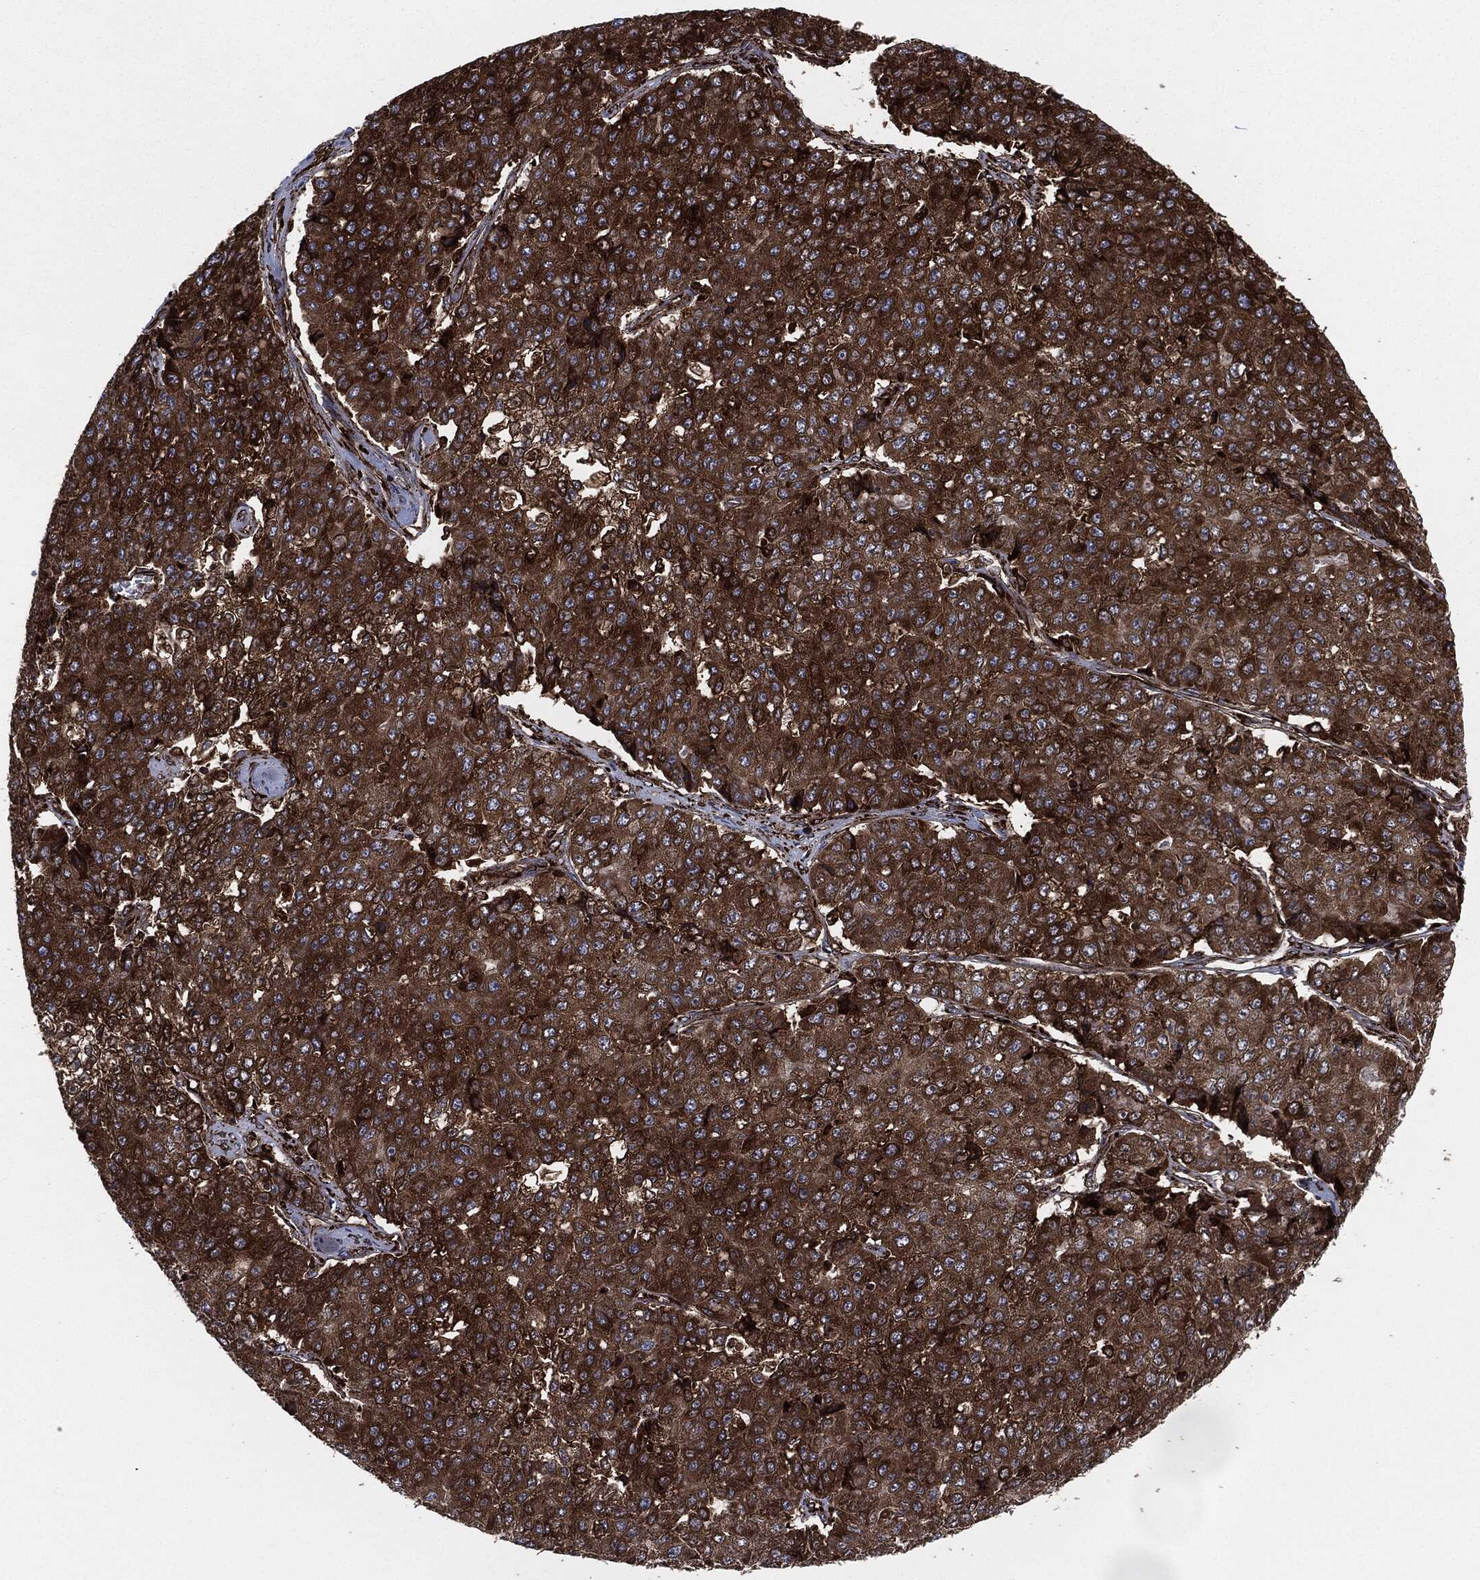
{"staining": {"intensity": "strong", "quantity": ">75%", "location": "cytoplasmic/membranous"}, "tissue": "pancreatic cancer", "cell_type": "Tumor cells", "image_type": "cancer", "snomed": [{"axis": "morphology", "description": "Normal tissue, NOS"}, {"axis": "morphology", "description": "Adenocarcinoma, NOS"}, {"axis": "topography", "description": "Pancreas"}, {"axis": "topography", "description": "Duodenum"}], "caption": "Immunohistochemistry (IHC) histopathology image of neoplastic tissue: human adenocarcinoma (pancreatic) stained using immunohistochemistry (IHC) exhibits high levels of strong protein expression localized specifically in the cytoplasmic/membranous of tumor cells, appearing as a cytoplasmic/membranous brown color.", "gene": "CALR", "patient": {"sex": "male", "age": 50}}